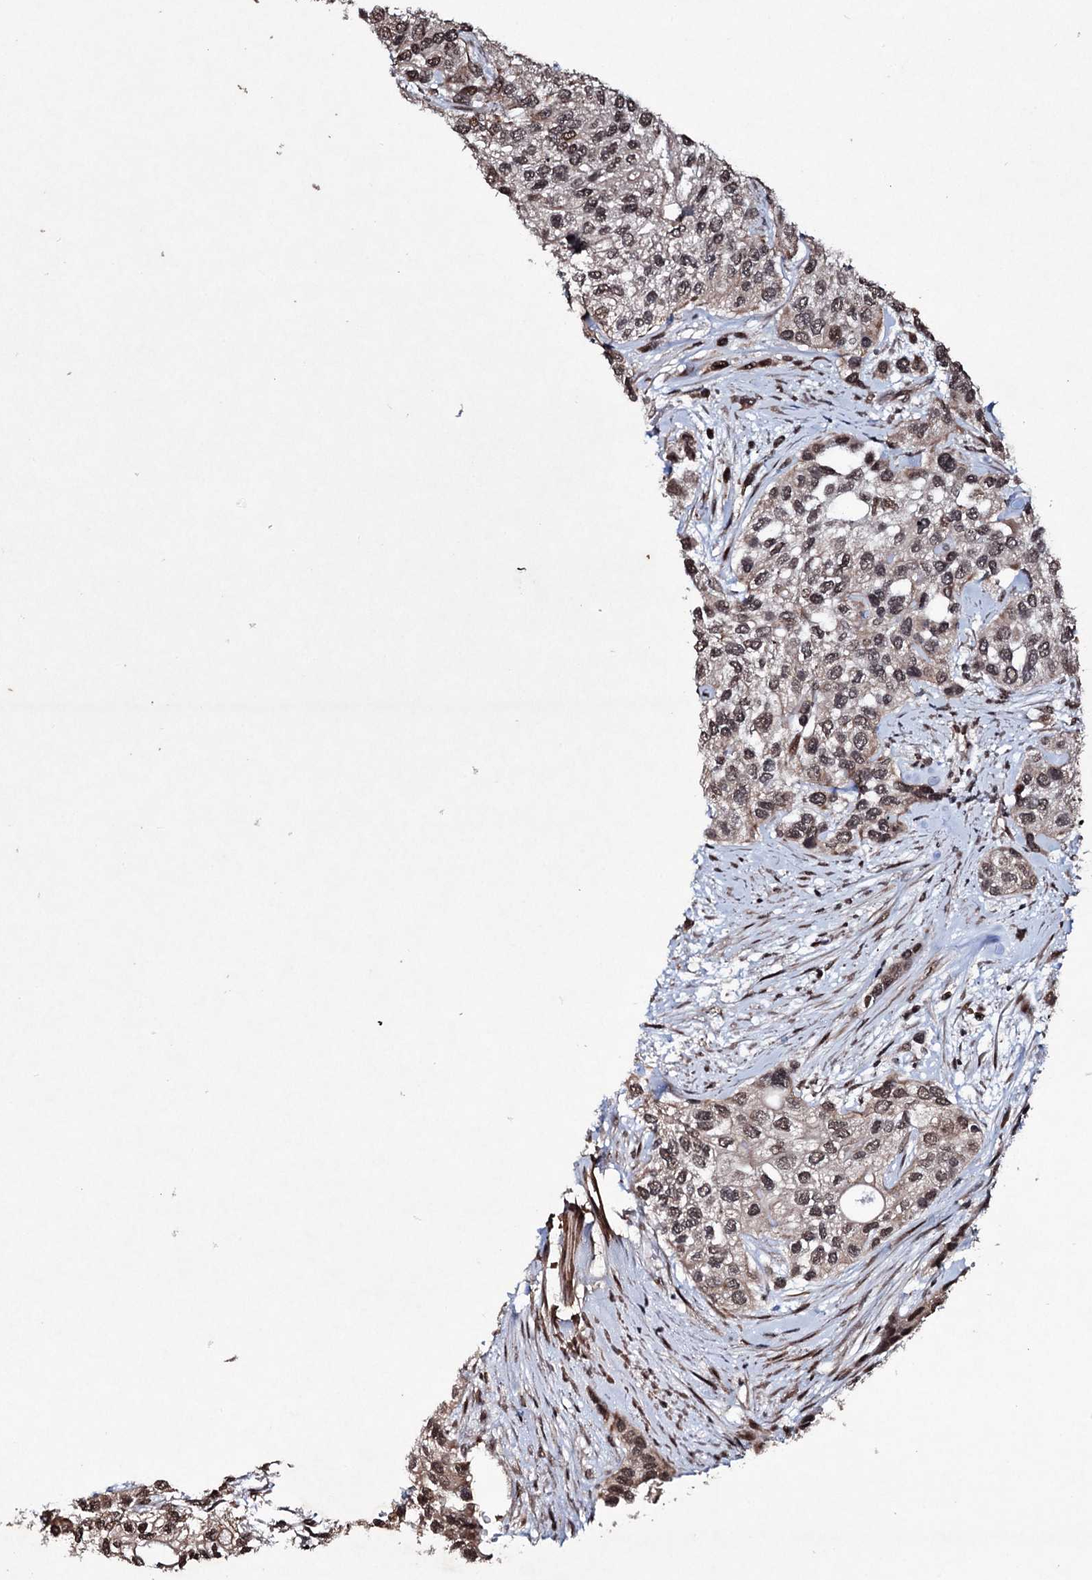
{"staining": {"intensity": "moderate", "quantity": ">75%", "location": "nuclear"}, "tissue": "urothelial cancer", "cell_type": "Tumor cells", "image_type": "cancer", "snomed": [{"axis": "morphology", "description": "Normal tissue, NOS"}, {"axis": "morphology", "description": "Urothelial carcinoma, High grade"}, {"axis": "topography", "description": "Vascular tissue"}, {"axis": "topography", "description": "Urinary bladder"}], "caption": "Immunohistochemical staining of human urothelial carcinoma (high-grade) displays medium levels of moderate nuclear protein positivity in about >75% of tumor cells.", "gene": "EYA4", "patient": {"sex": "female", "age": 56}}